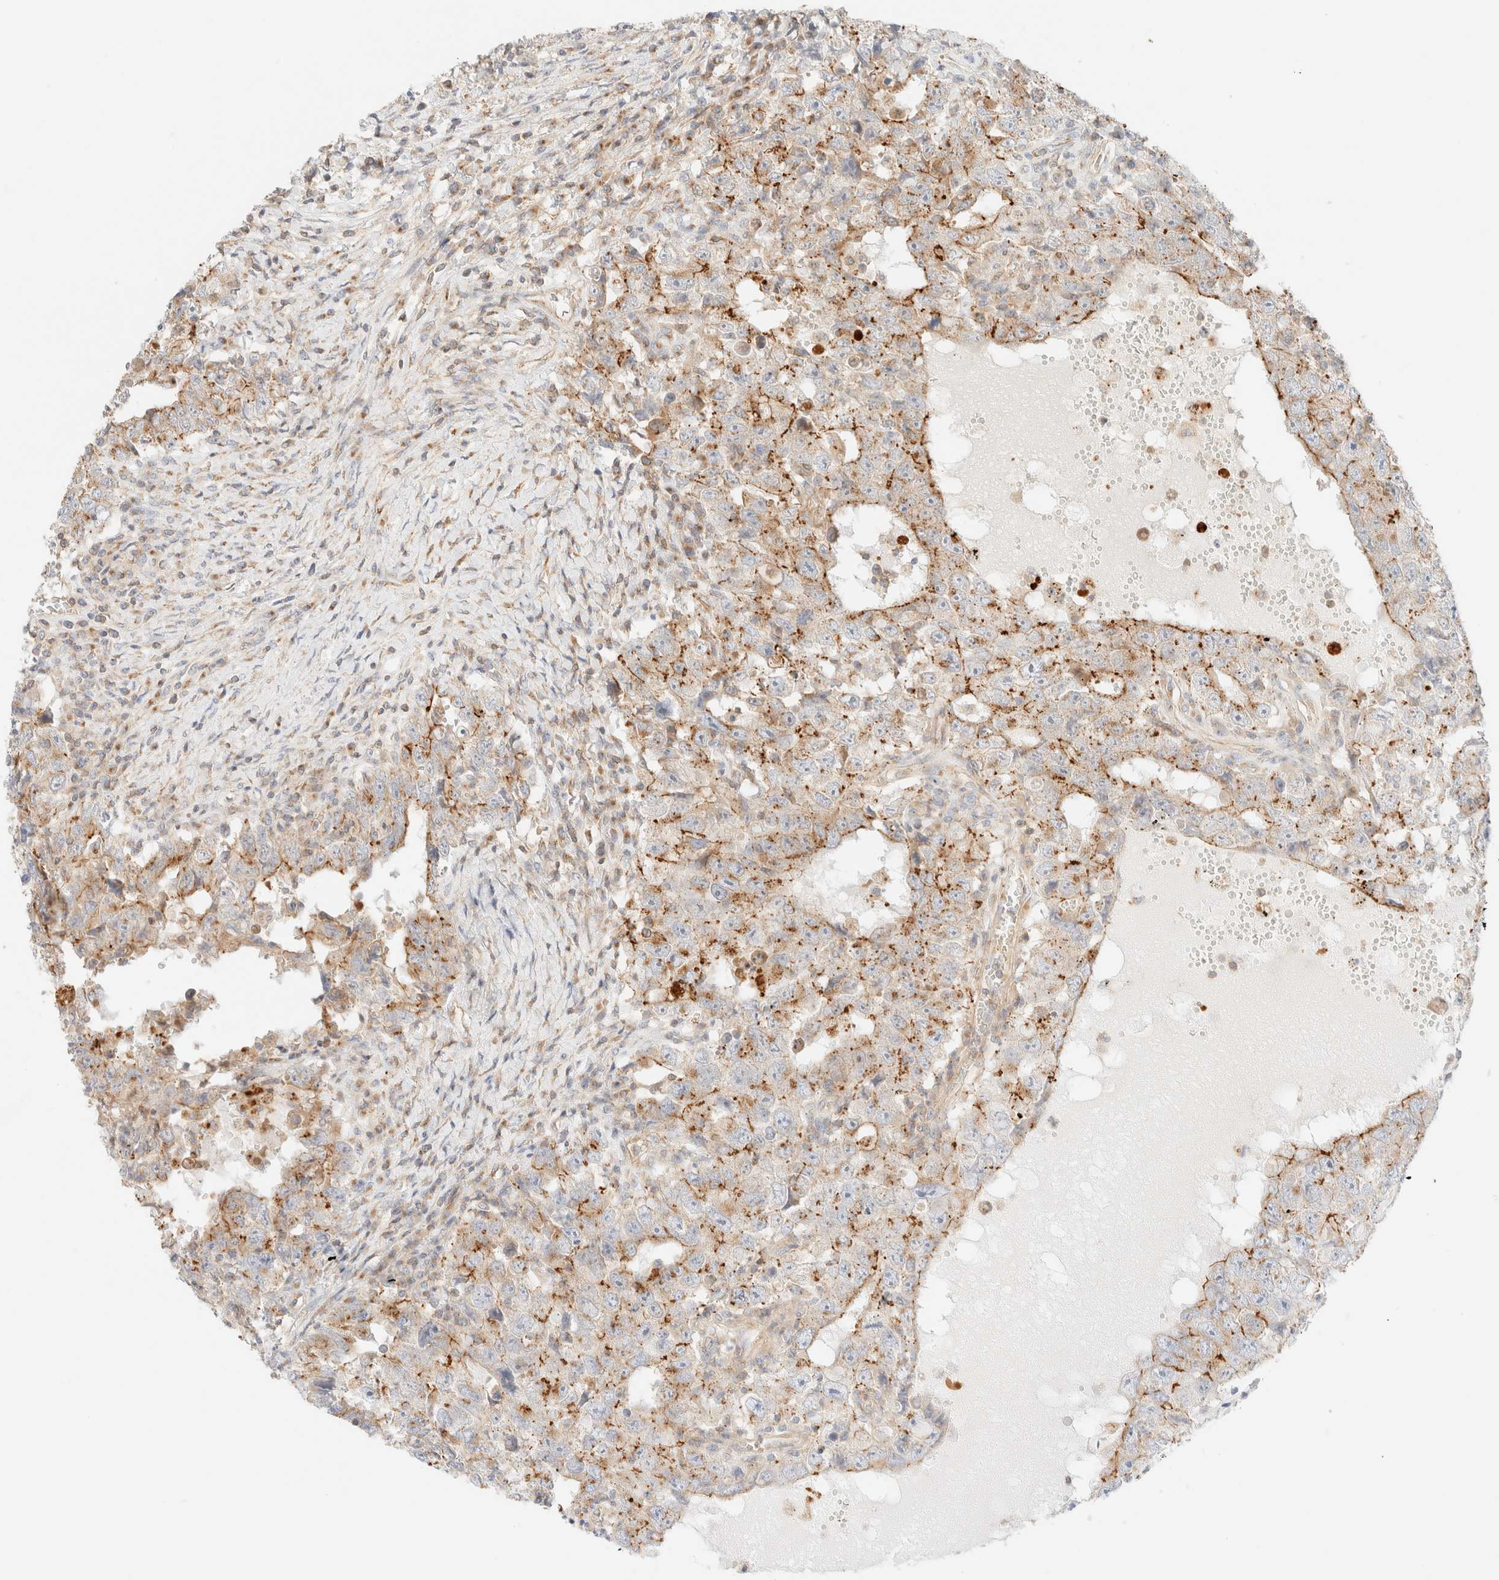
{"staining": {"intensity": "moderate", "quantity": "<25%", "location": "cytoplasmic/membranous"}, "tissue": "testis cancer", "cell_type": "Tumor cells", "image_type": "cancer", "snomed": [{"axis": "morphology", "description": "Carcinoma, Embryonal, NOS"}, {"axis": "topography", "description": "Testis"}], "caption": "High-power microscopy captured an immunohistochemistry (IHC) image of testis cancer, revealing moderate cytoplasmic/membranous positivity in about <25% of tumor cells.", "gene": "MYO10", "patient": {"sex": "male", "age": 26}}